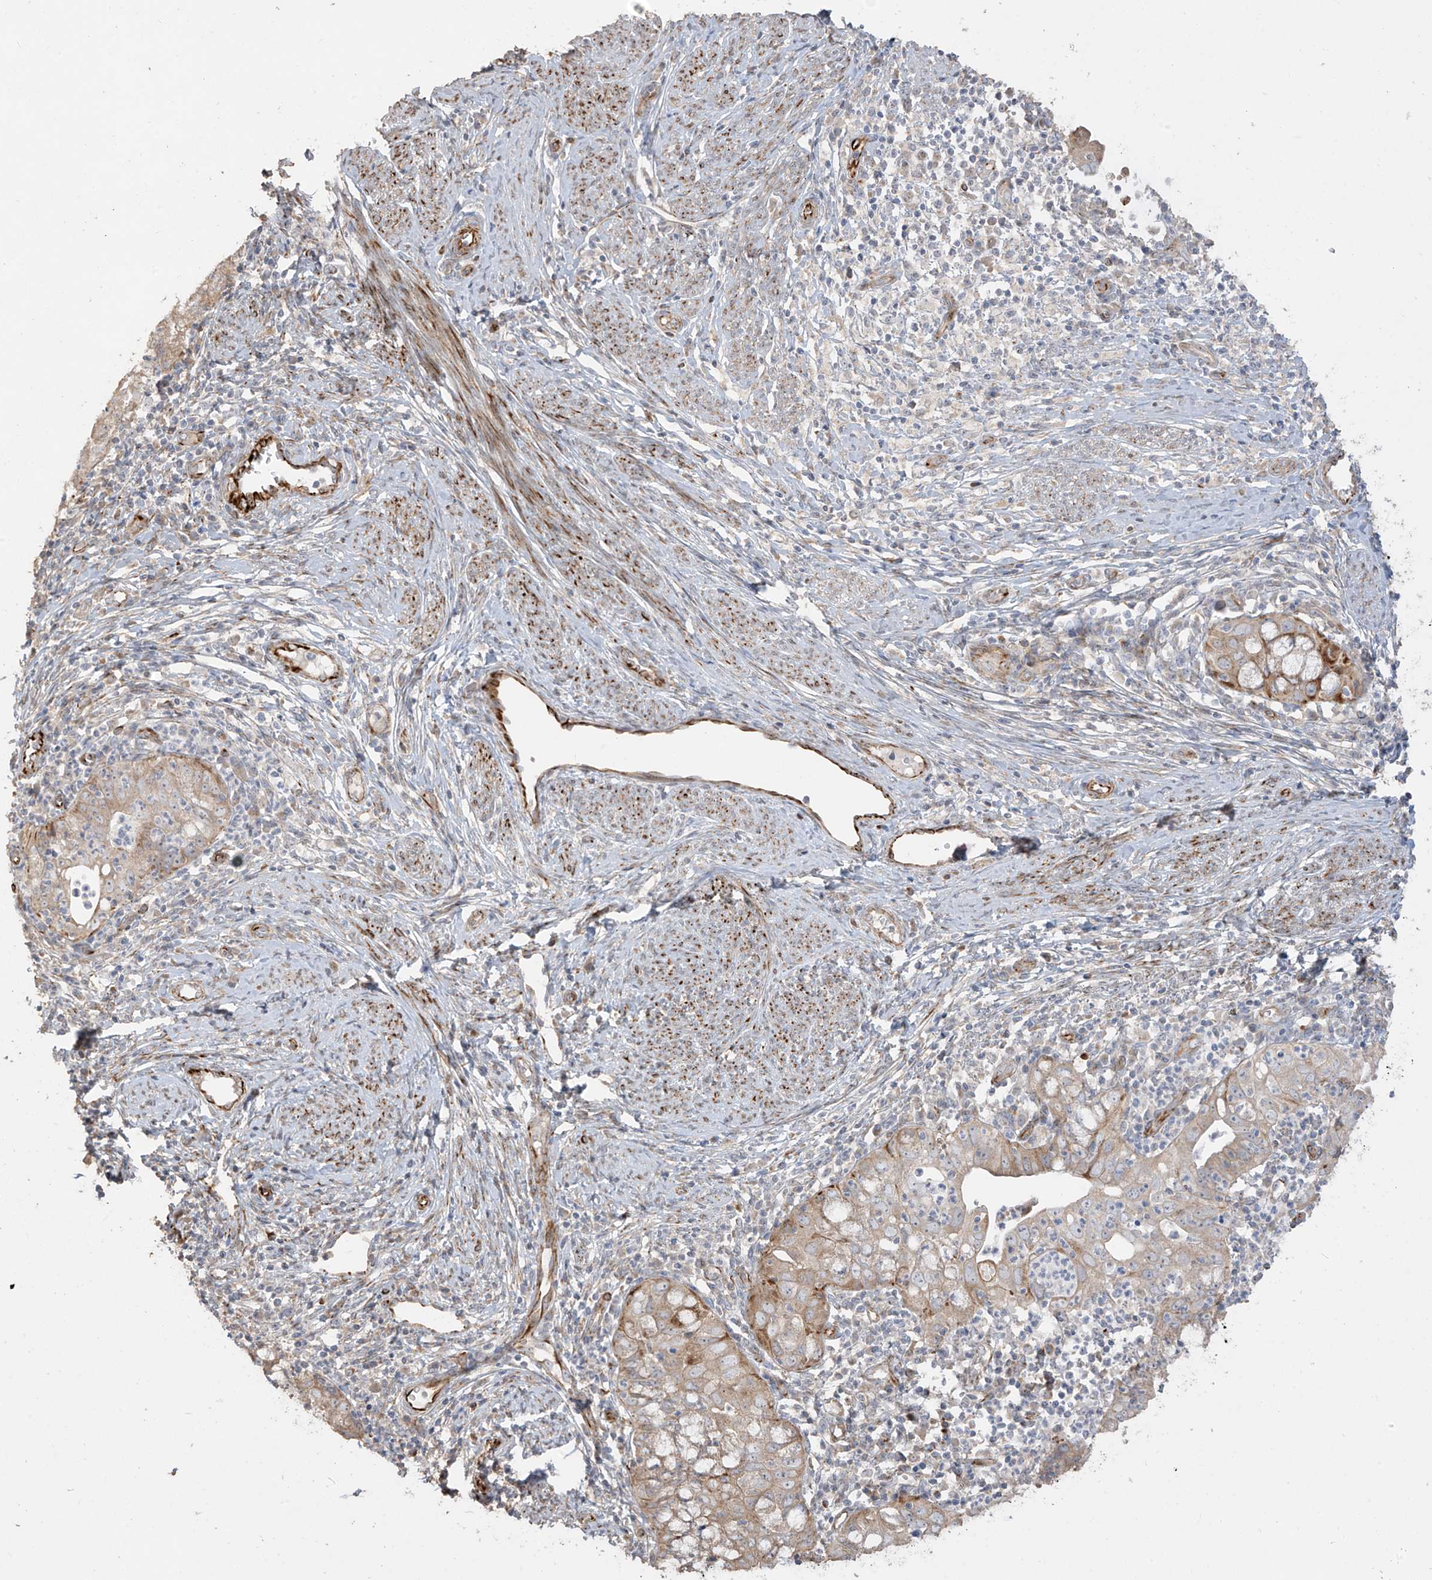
{"staining": {"intensity": "moderate", "quantity": "25%-75%", "location": "cytoplasmic/membranous"}, "tissue": "cervical cancer", "cell_type": "Tumor cells", "image_type": "cancer", "snomed": [{"axis": "morphology", "description": "Adenocarcinoma, NOS"}, {"axis": "topography", "description": "Cervix"}], "caption": "Immunohistochemistry (IHC) (DAB (3,3'-diaminobenzidine)) staining of human cervical cancer exhibits moderate cytoplasmic/membranous protein staining in about 25%-75% of tumor cells. (IHC, brightfield microscopy, high magnification).", "gene": "DCDC2", "patient": {"sex": "female", "age": 36}}